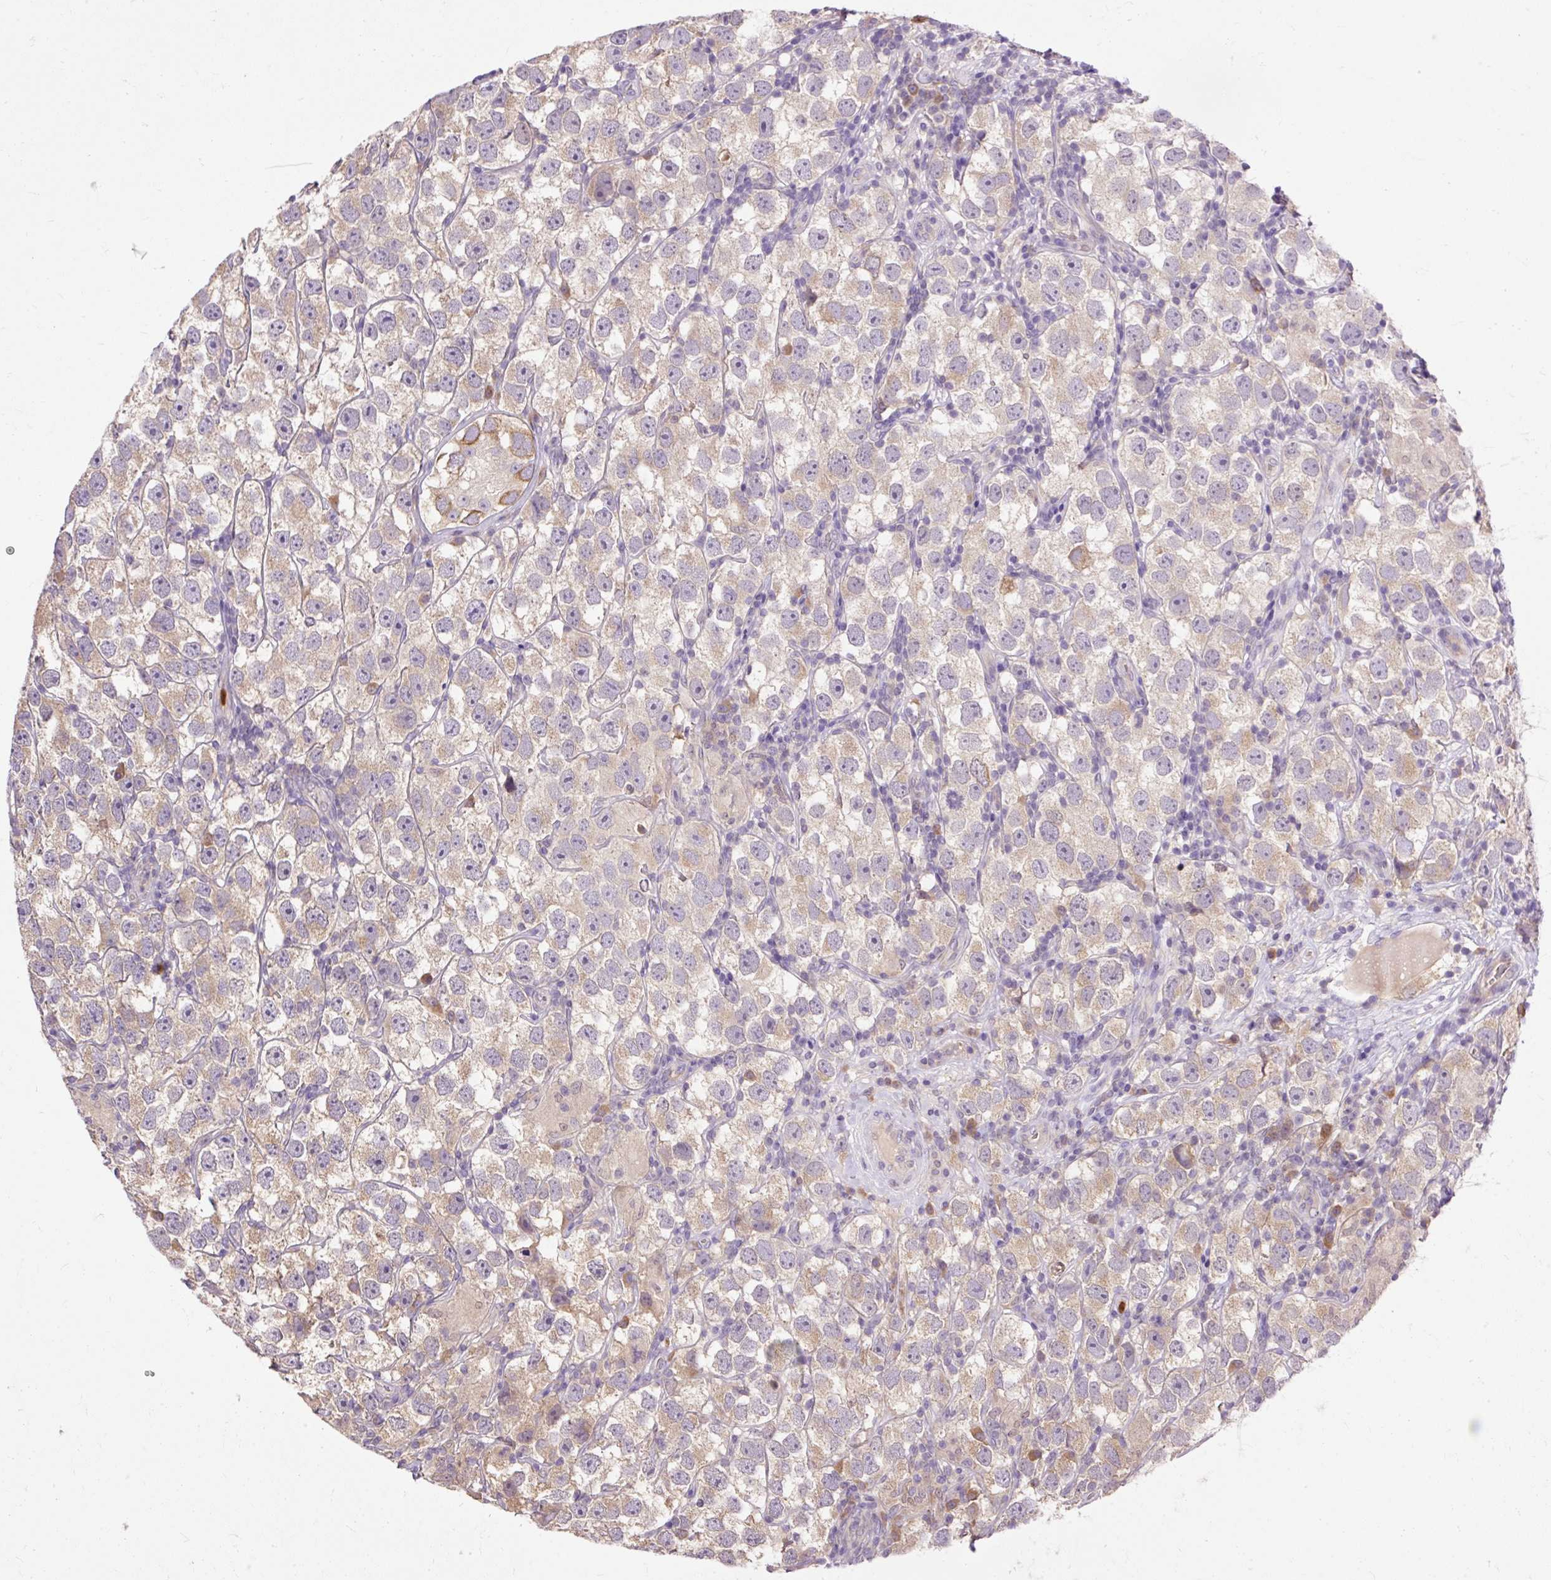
{"staining": {"intensity": "weak", "quantity": "25%-75%", "location": "cytoplasmic/membranous"}, "tissue": "testis cancer", "cell_type": "Tumor cells", "image_type": "cancer", "snomed": [{"axis": "morphology", "description": "Seminoma, NOS"}, {"axis": "topography", "description": "Testis"}], "caption": "High-power microscopy captured an immunohistochemistry (IHC) photomicrograph of testis cancer (seminoma), revealing weak cytoplasmic/membranous staining in approximately 25%-75% of tumor cells.", "gene": "CTTNBP2", "patient": {"sex": "male", "age": 26}}